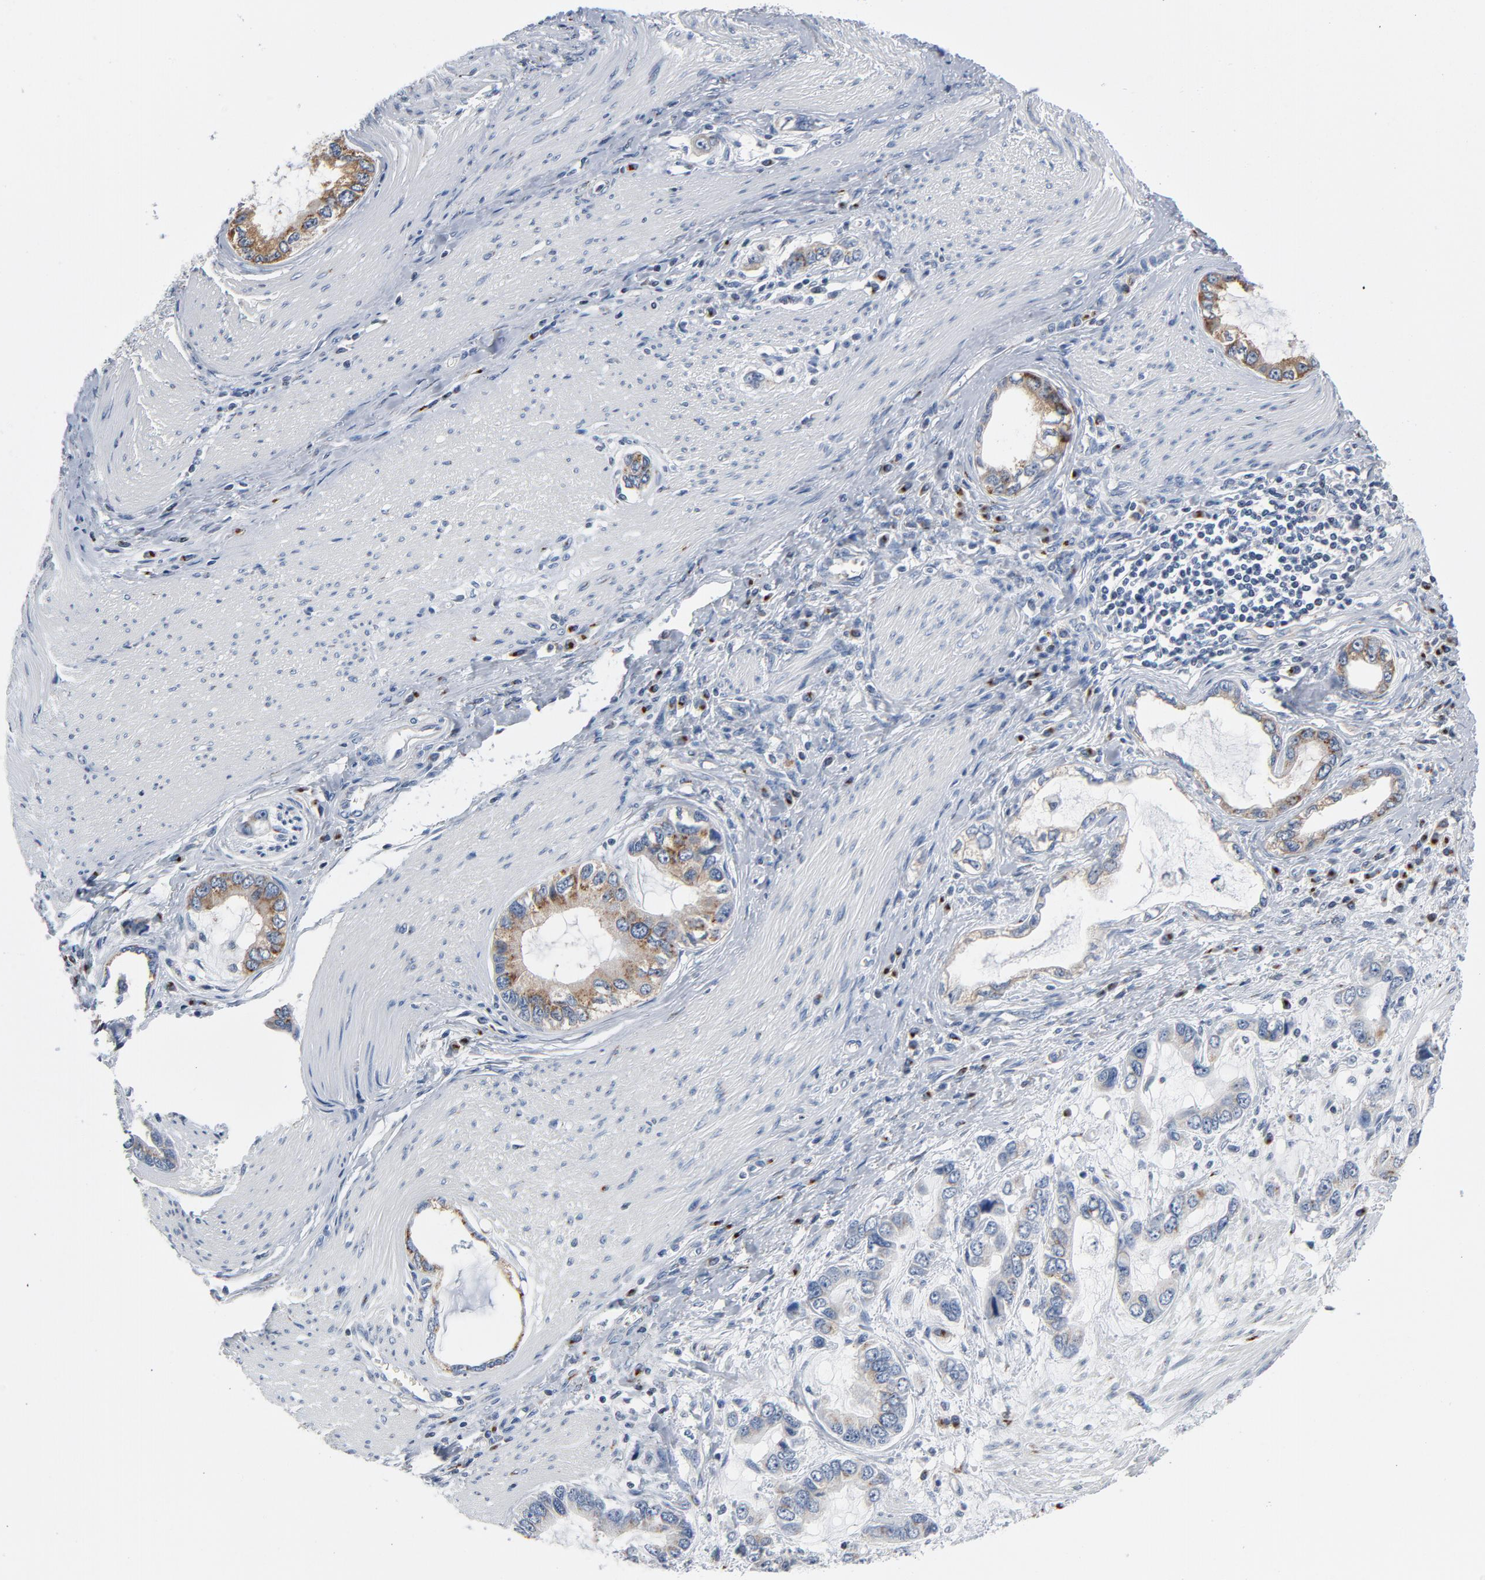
{"staining": {"intensity": "moderate", "quantity": ">75%", "location": "cytoplasmic/membranous"}, "tissue": "stomach cancer", "cell_type": "Tumor cells", "image_type": "cancer", "snomed": [{"axis": "morphology", "description": "Adenocarcinoma, NOS"}, {"axis": "topography", "description": "Stomach, lower"}], "caption": "DAB (3,3'-diaminobenzidine) immunohistochemical staining of human stomach cancer exhibits moderate cytoplasmic/membranous protein expression in approximately >75% of tumor cells. Immunohistochemistry (ihc) stains the protein of interest in brown and the nuclei are stained blue.", "gene": "YIPF6", "patient": {"sex": "female", "age": 93}}